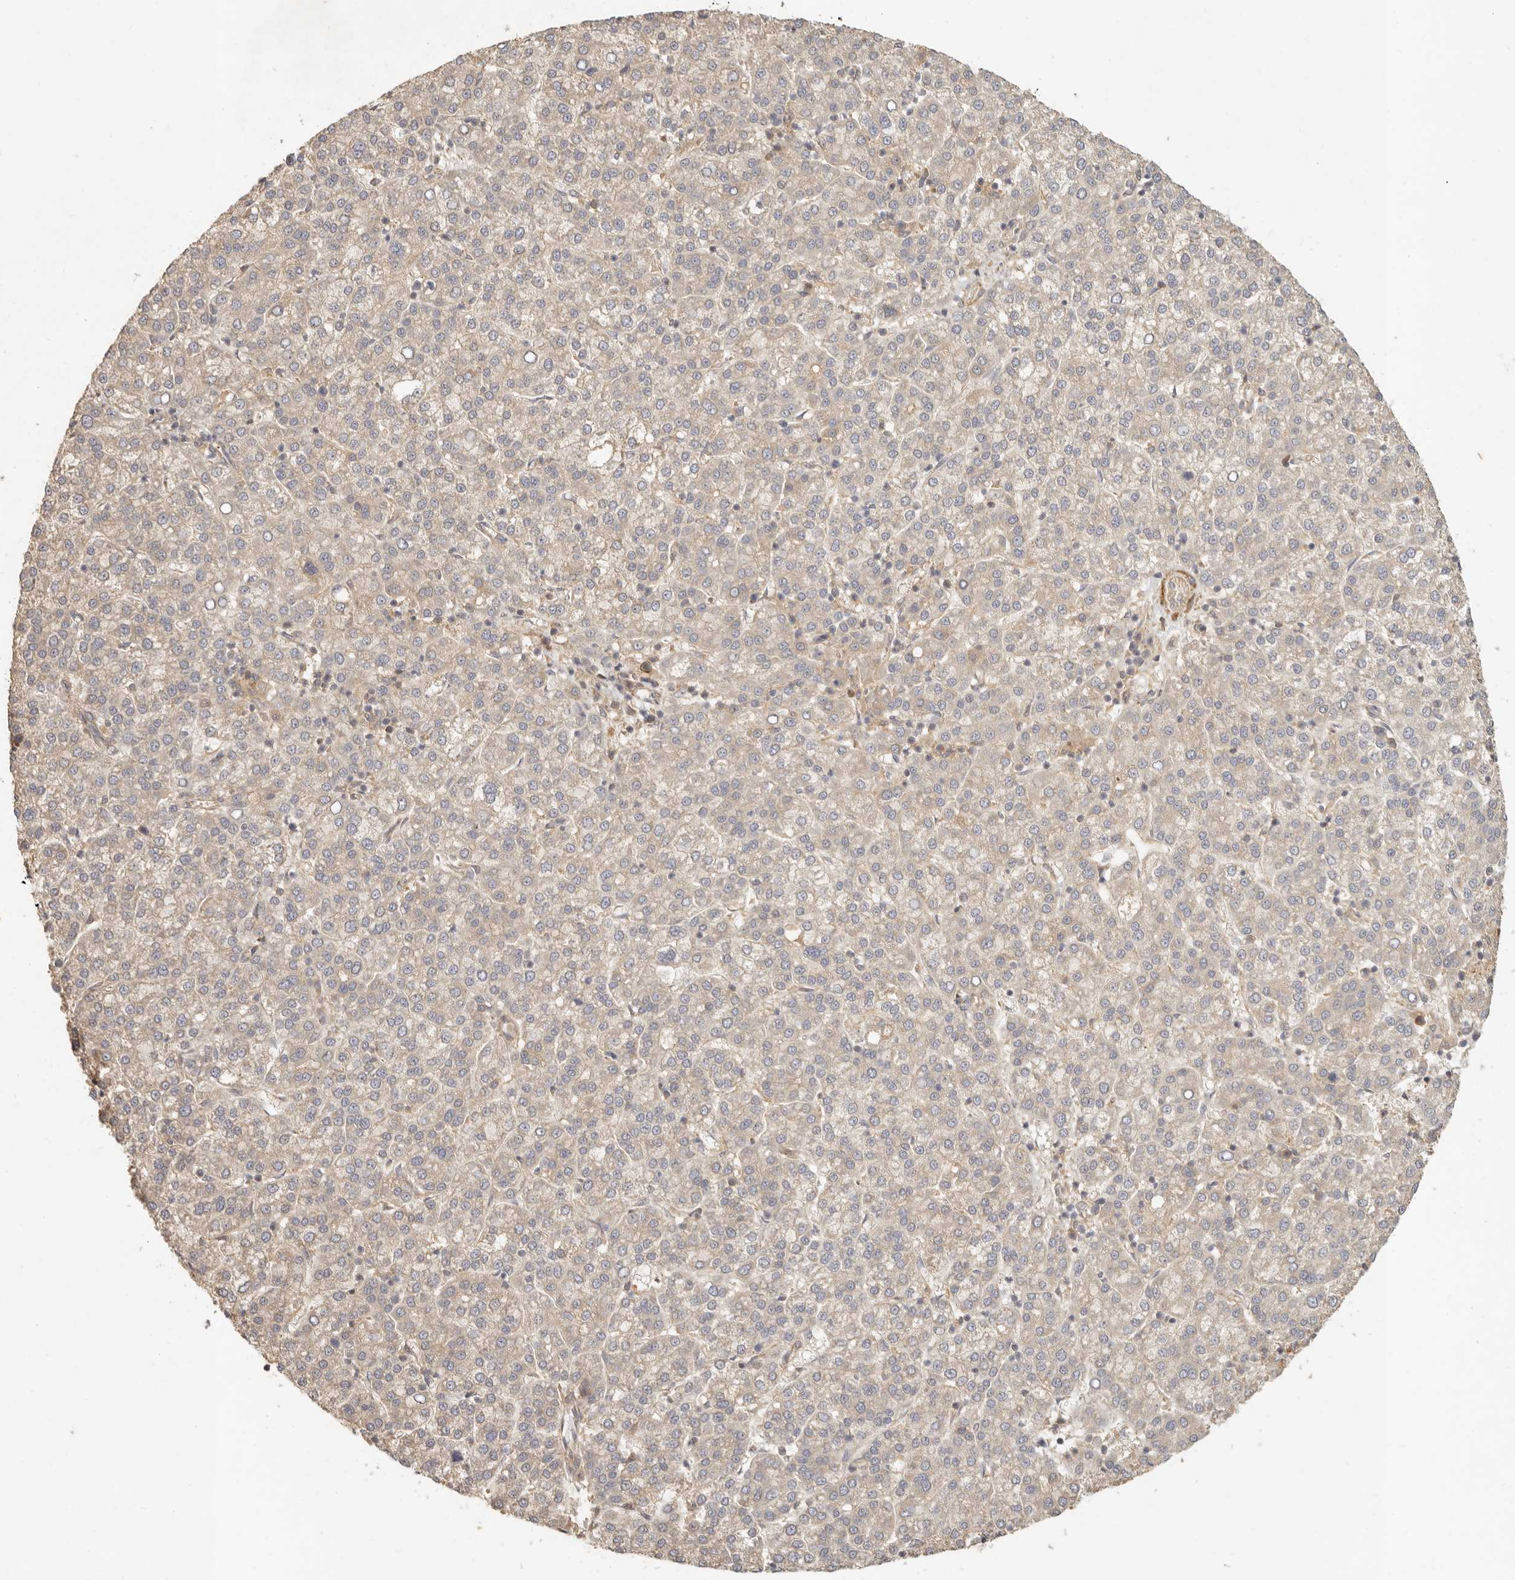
{"staining": {"intensity": "negative", "quantity": "none", "location": "none"}, "tissue": "liver cancer", "cell_type": "Tumor cells", "image_type": "cancer", "snomed": [{"axis": "morphology", "description": "Carcinoma, Hepatocellular, NOS"}, {"axis": "topography", "description": "Liver"}], "caption": "High magnification brightfield microscopy of liver cancer (hepatocellular carcinoma) stained with DAB (3,3'-diaminobenzidine) (brown) and counterstained with hematoxylin (blue): tumor cells show no significant staining.", "gene": "VIPR1", "patient": {"sex": "female", "age": 58}}